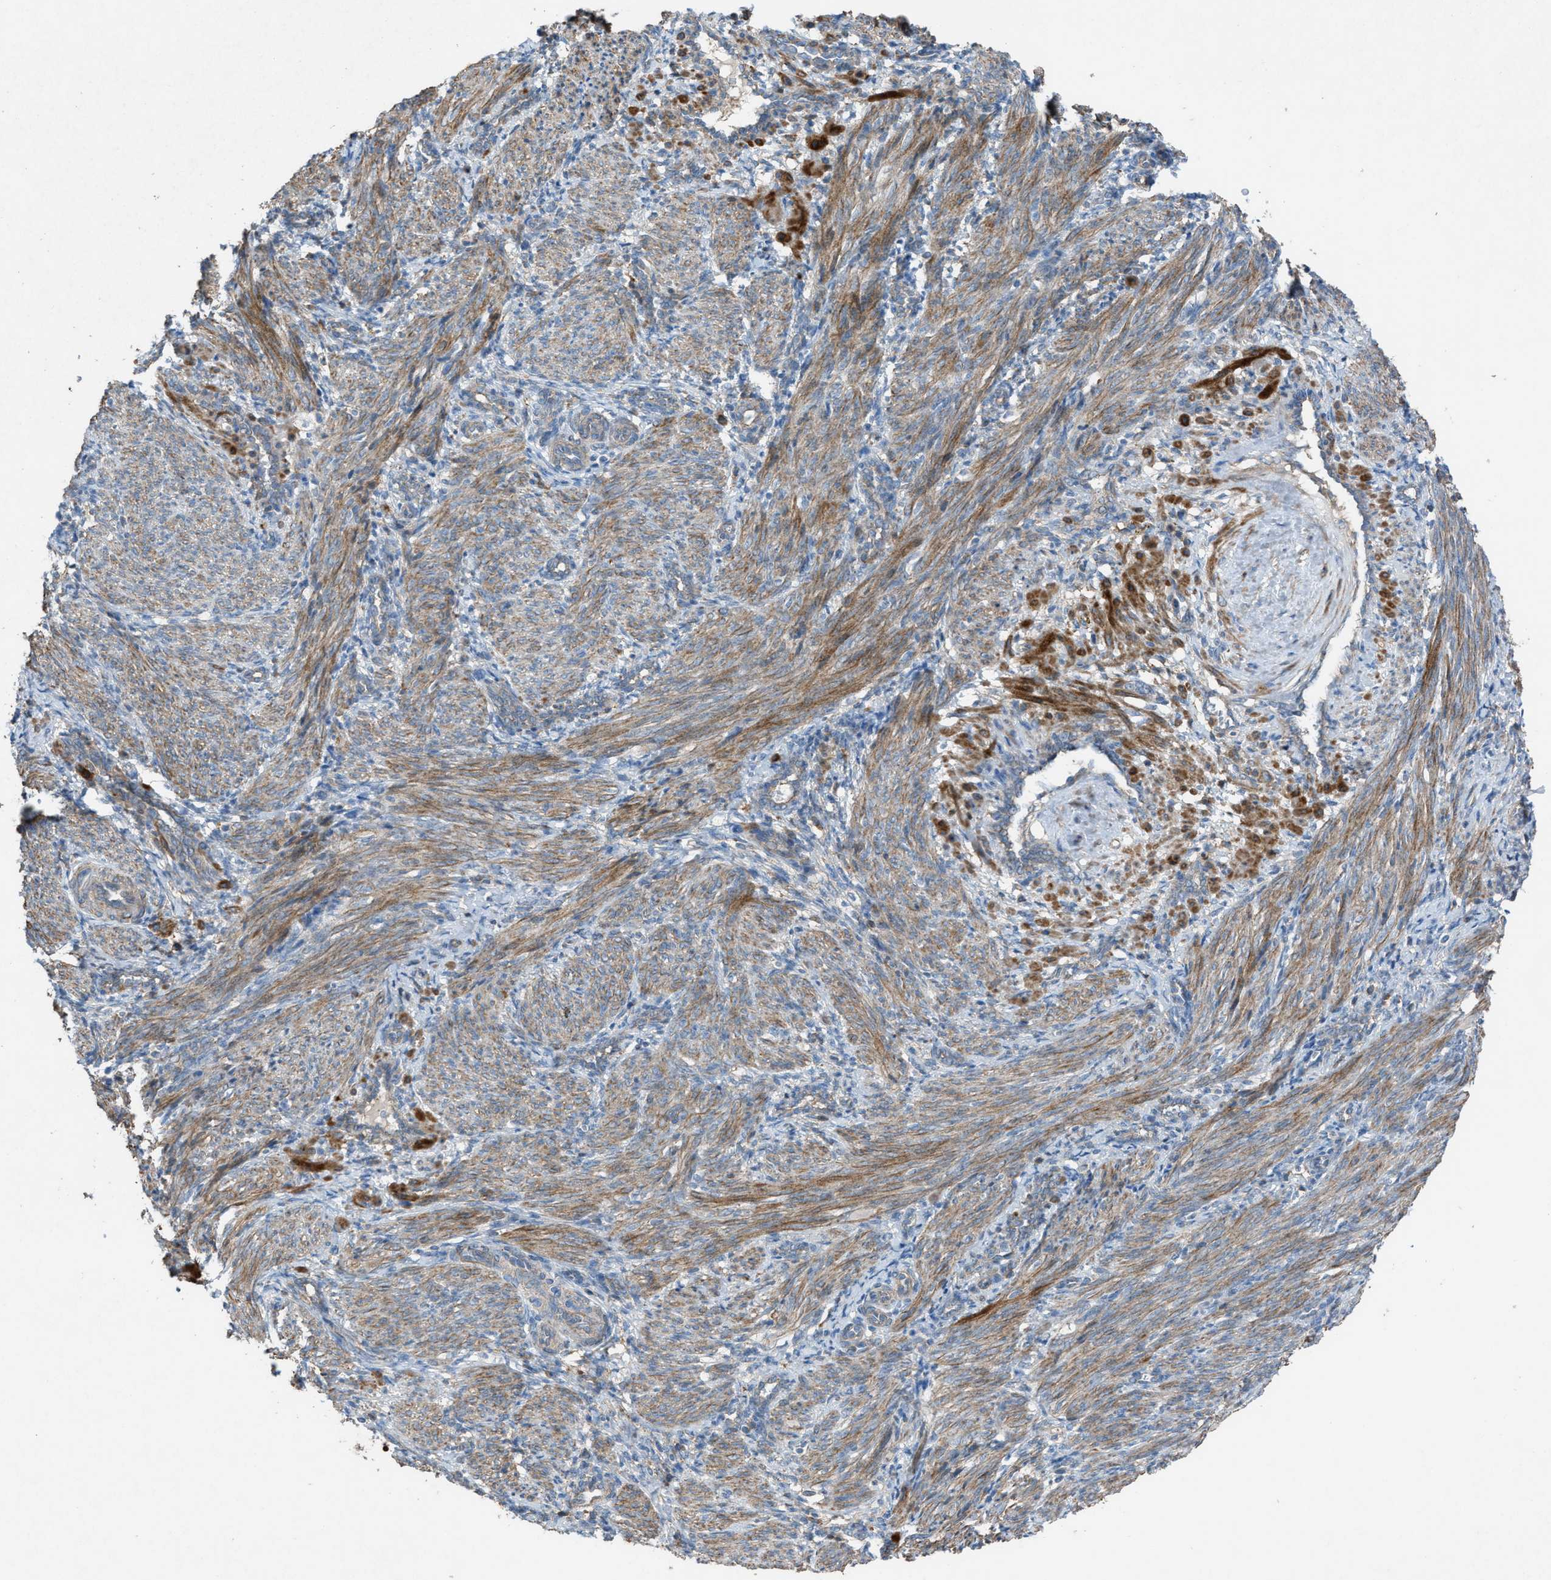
{"staining": {"intensity": "moderate", "quantity": ">75%", "location": "cytoplasmic/membranous"}, "tissue": "smooth muscle", "cell_type": "Smooth muscle cells", "image_type": "normal", "snomed": [{"axis": "morphology", "description": "Normal tissue, NOS"}, {"axis": "topography", "description": "Endometrium"}], "caption": "Smooth muscle stained with DAB (3,3'-diaminobenzidine) IHC demonstrates medium levels of moderate cytoplasmic/membranous expression in about >75% of smooth muscle cells.", "gene": "NCK2", "patient": {"sex": "female", "age": 33}}